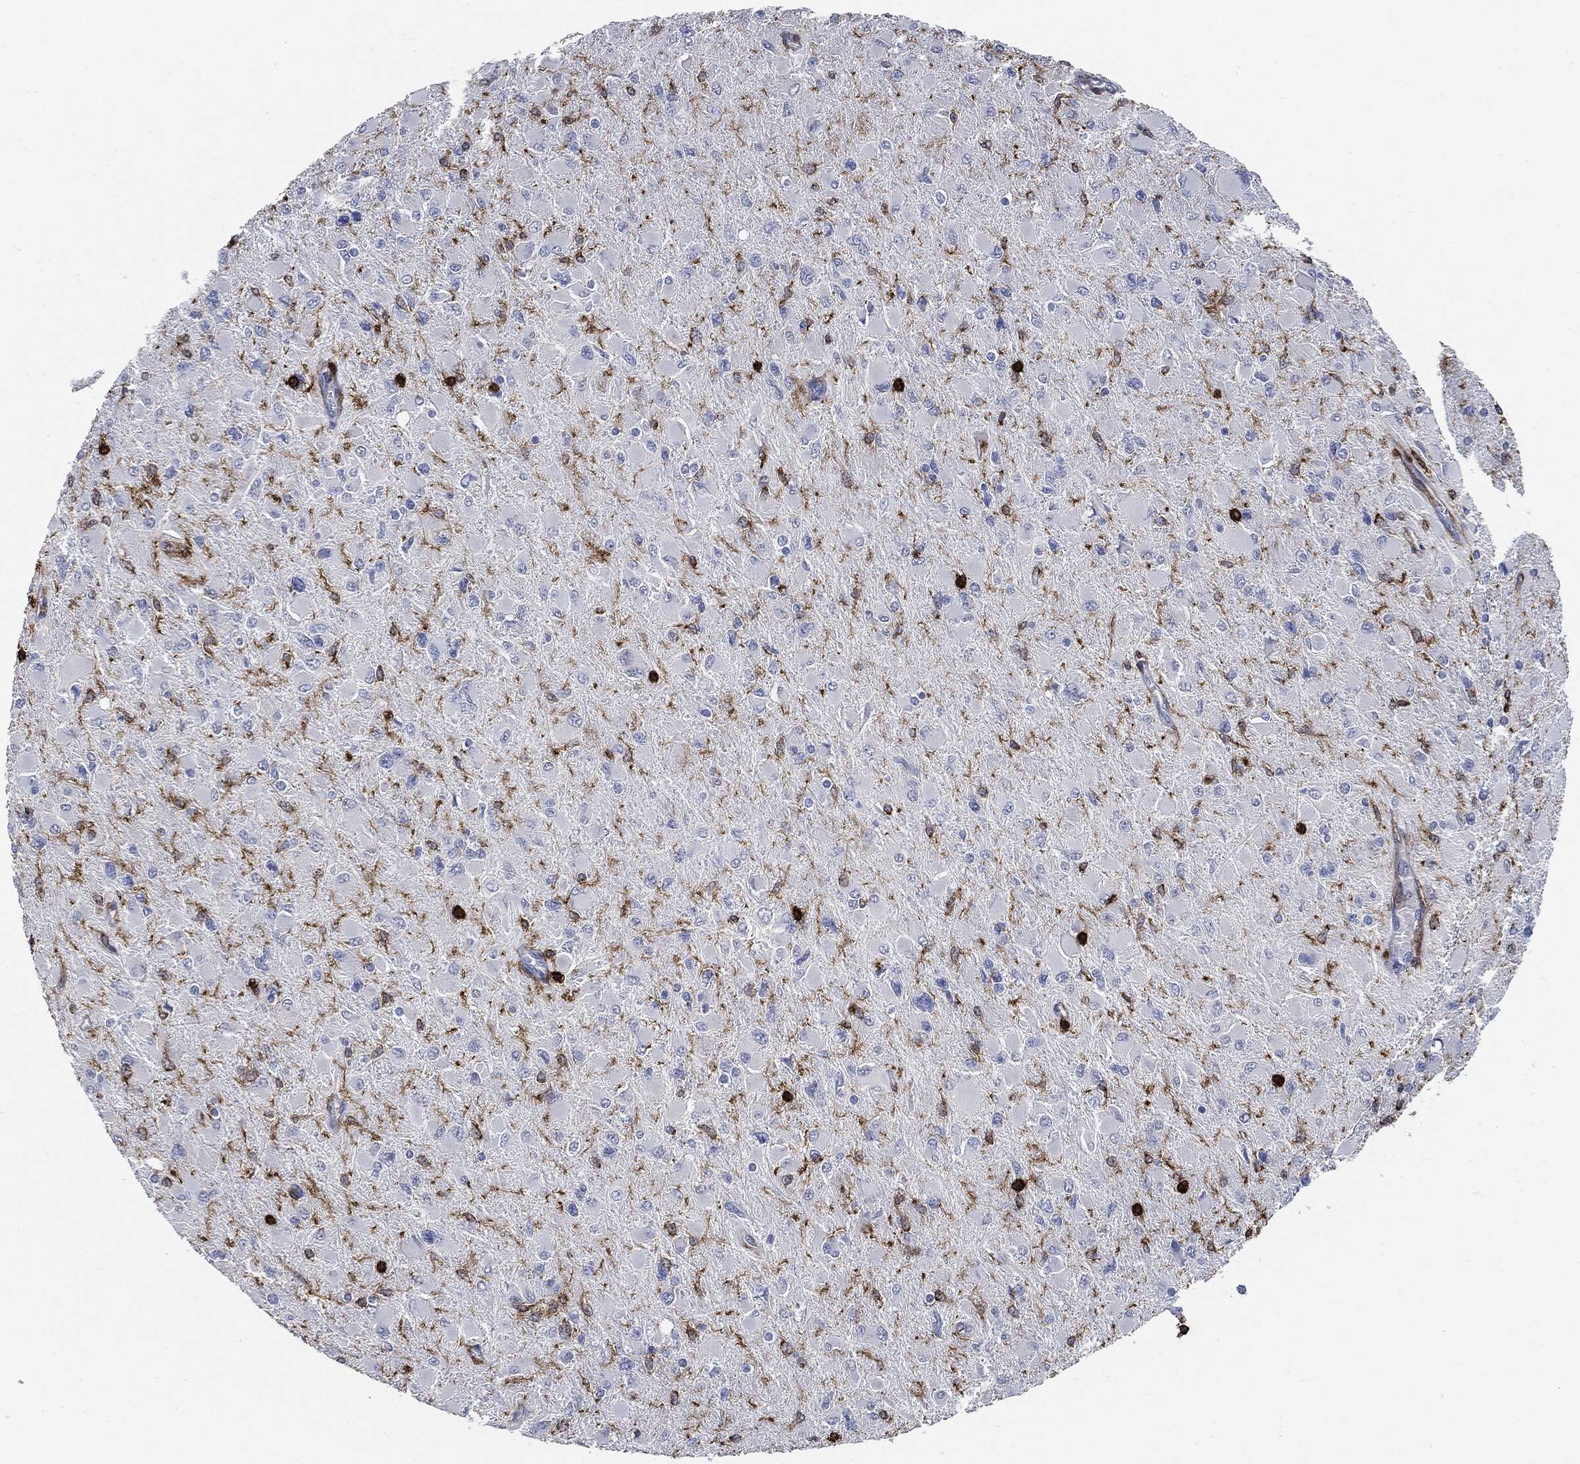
{"staining": {"intensity": "negative", "quantity": "none", "location": "none"}, "tissue": "glioma", "cell_type": "Tumor cells", "image_type": "cancer", "snomed": [{"axis": "morphology", "description": "Glioma, malignant, High grade"}, {"axis": "topography", "description": "Cerebral cortex"}], "caption": "IHC micrograph of neoplastic tissue: human malignant glioma (high-grade) stained with DAB (3,3'-diaminobenzidine) shows no significant protein positivity in tumor cells.", "gene": "PTPRC", "patient": {"sex": "female", "age": 36}}